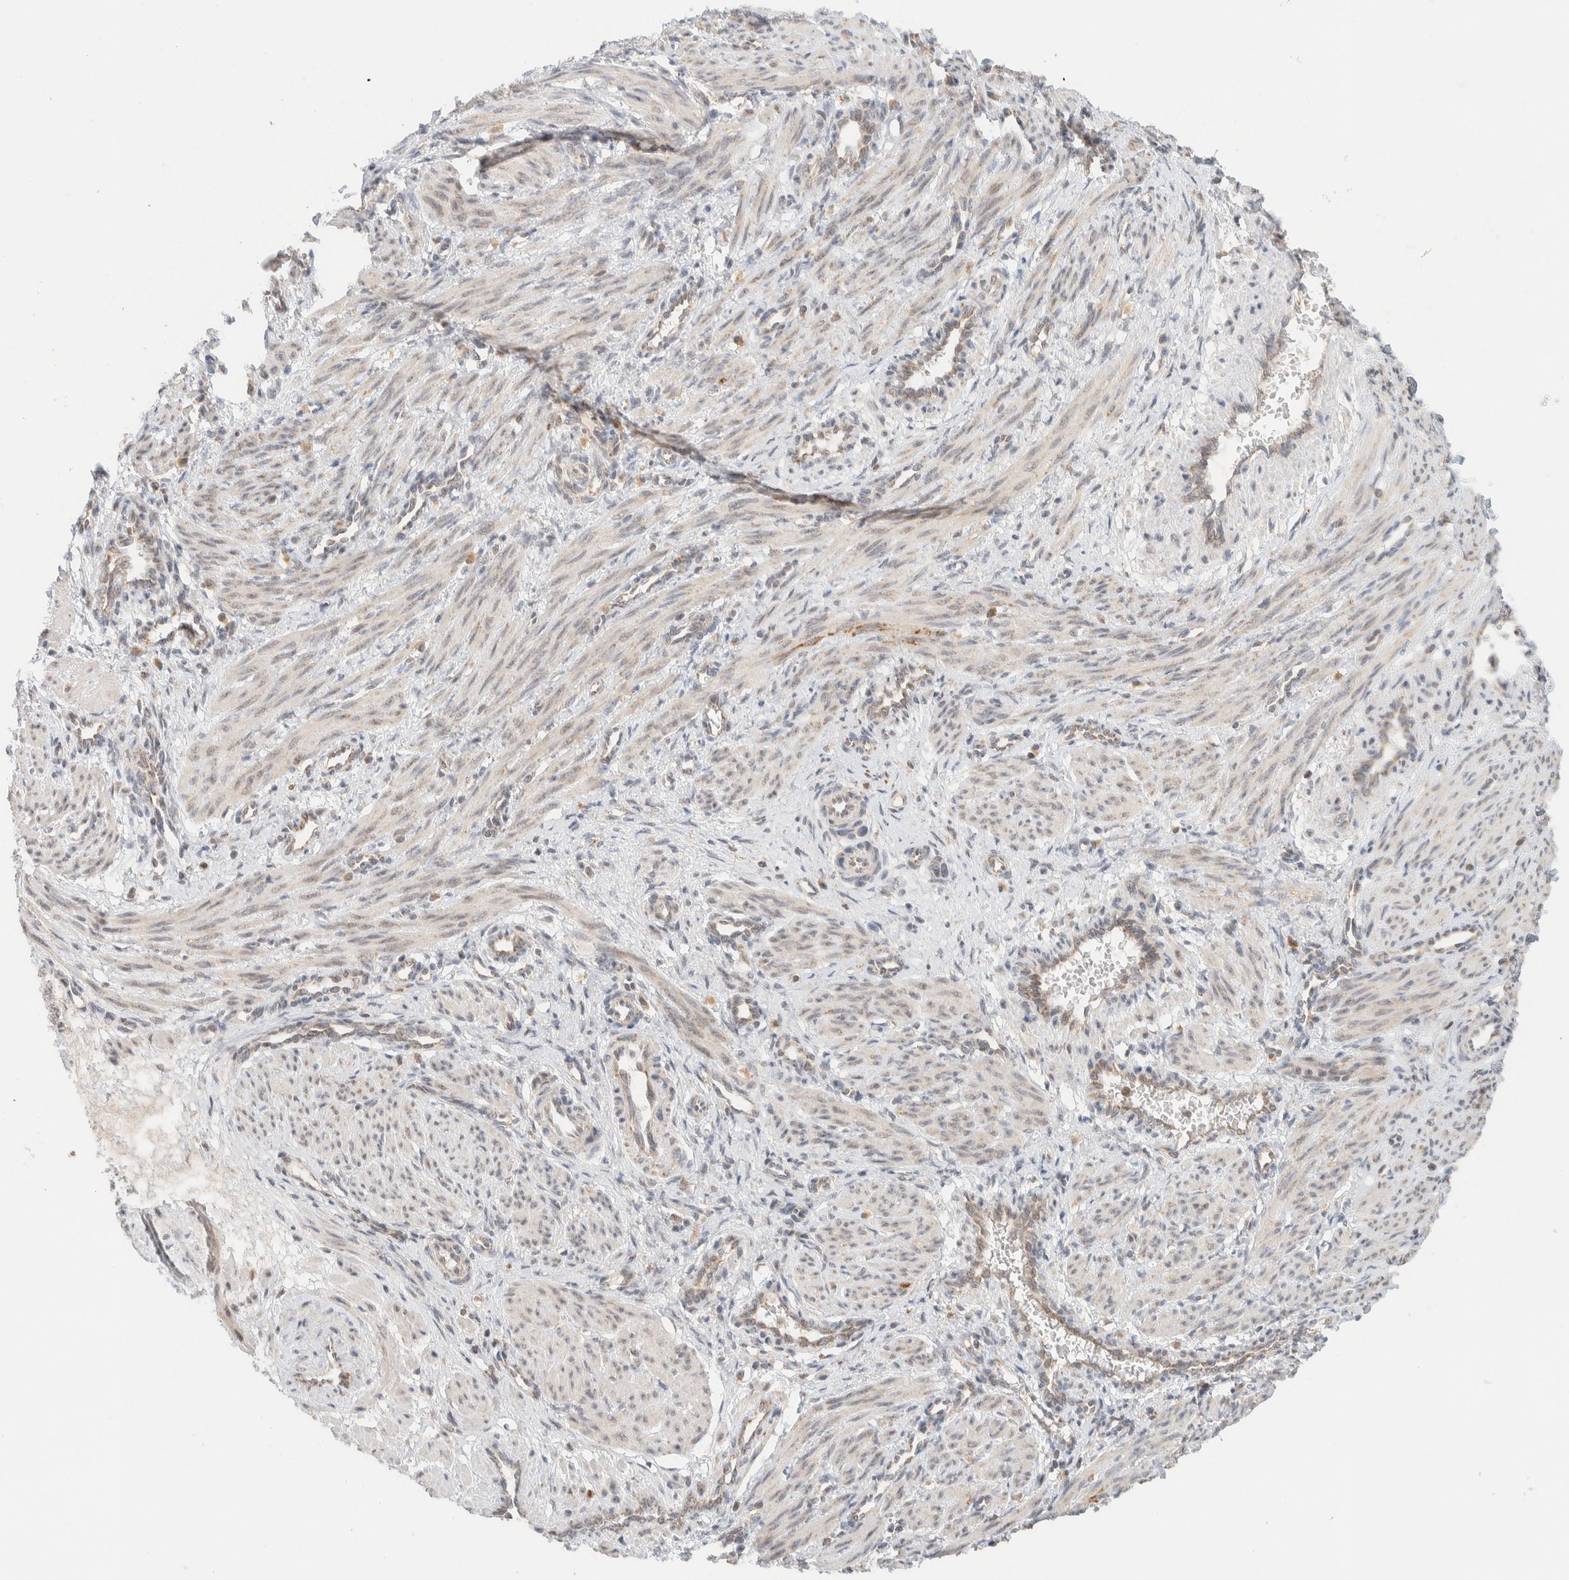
{"staining": {"intensity": "weak", "quantity": "25%-75%", "location": "cytoplasmic/membranous"}, "tissue": "smooth muscle", "cell_type": "Smooth muscle cells", "image_type": "normal", "snomed": [{"axis": "morphology", "description": "Normal tissue, NOS"}, {"axis": "topography", "description": "Endometrium"}], "caption": "Protein staining exhibits weak cytoplasmic/membranous positivity in about 25%-75% of smooth muscle cells in unremarkable smooth muscle. (DAB (3,3'-diaminobenzidine) IHC, brown staining for protein, blue staining for nuclei).", "gene": "MRPL41", "patient": {"sex": "female", "age": 33}}